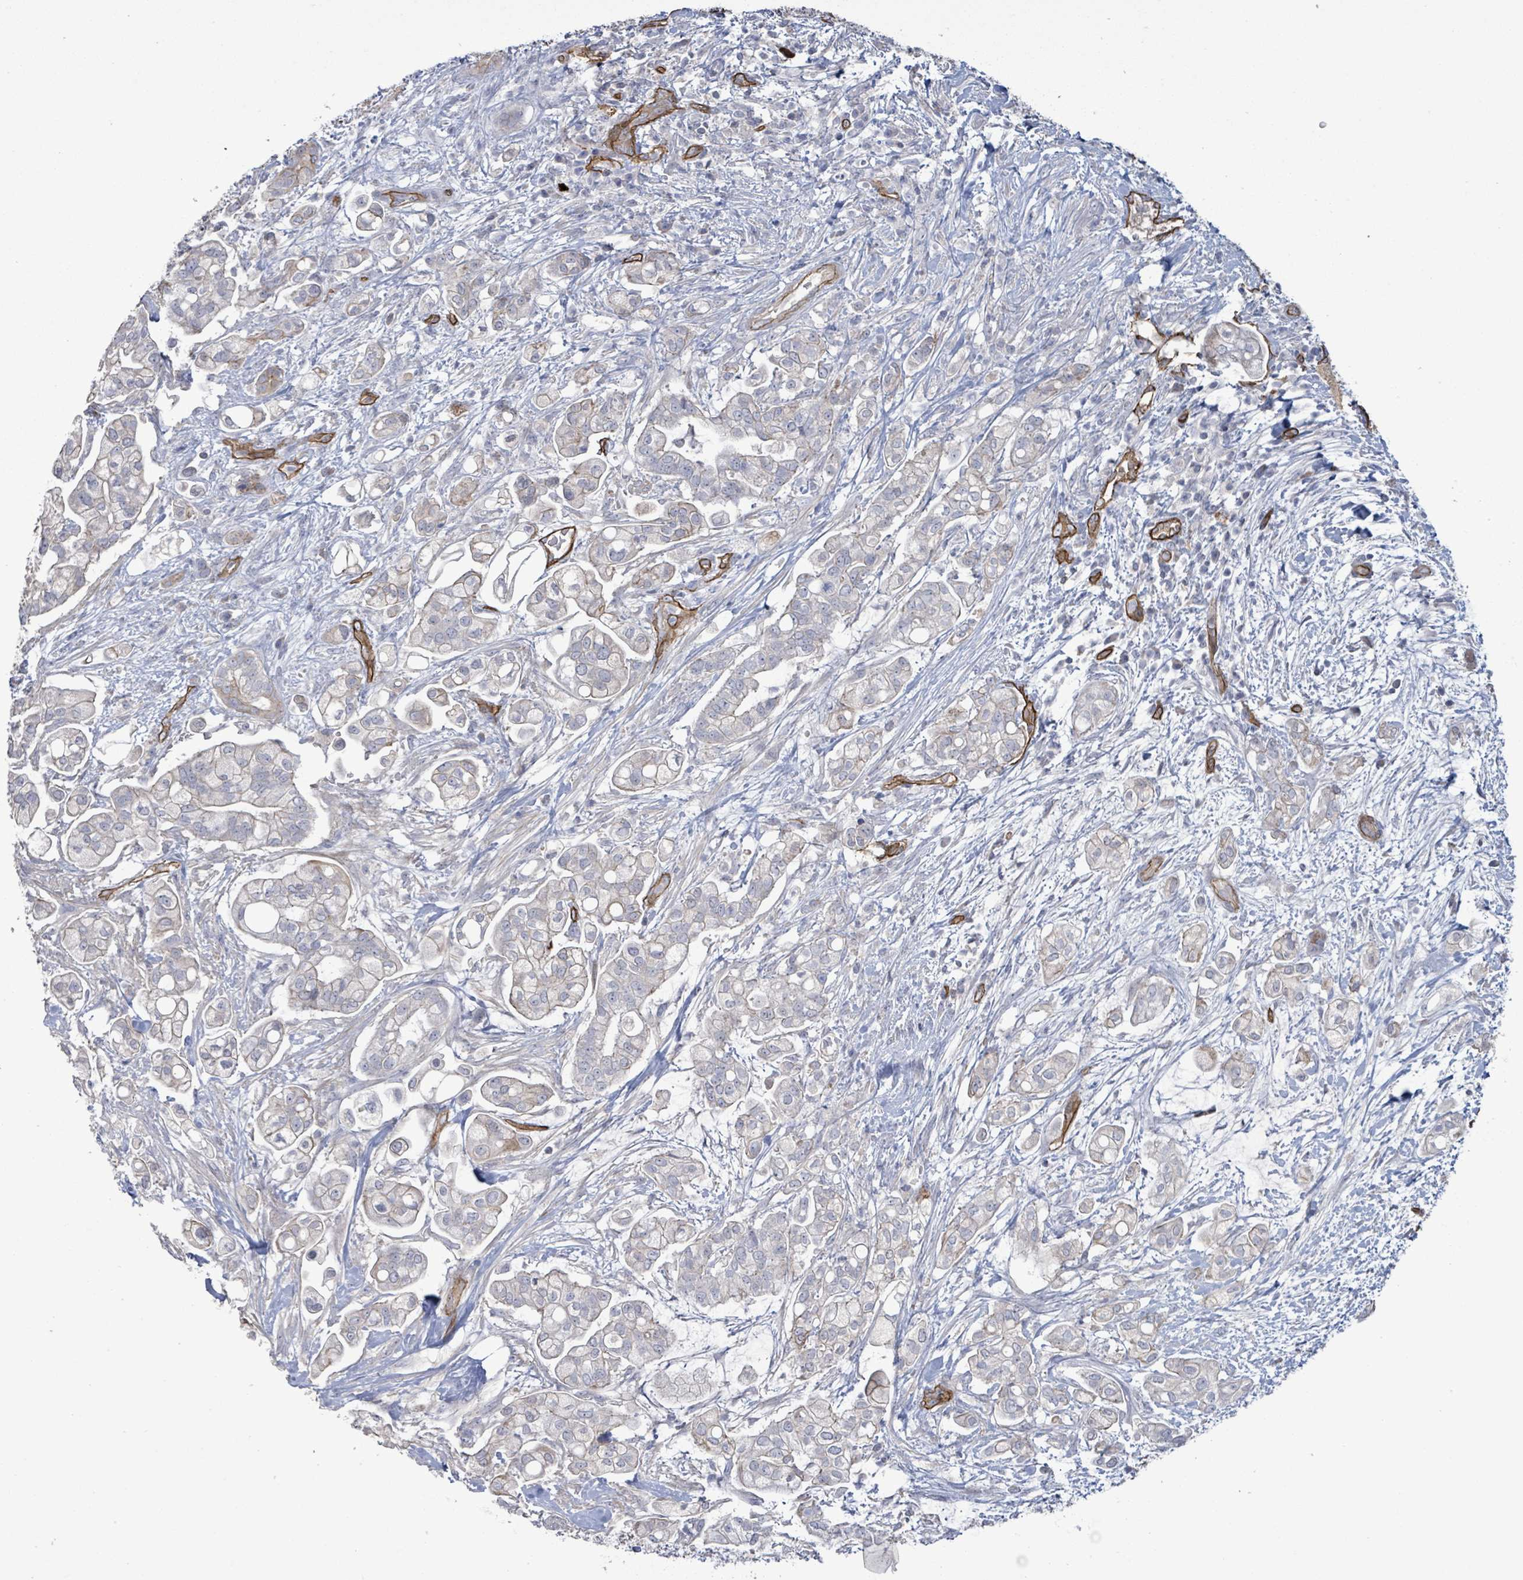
{"staining": {"intensity": "negative", "quantity": "none", "location": "none"}, "tissue": "pancreatic cancer", "cell_type": "Tumor cells", "image_type": "cancer", "snomed": [{"axis": "morphology", "description": "Adenocarcinoma, NOS"}, {"axis": "topography", "description": "Pancreas"}], "caption": "A histopathology image of human pancreatic cancer (adenocarcinoma) is negative for staining in tumor cells. (Stains: DAB immunohistochemistry with hematoxylin counter stain, Microscopy: brightfield microscopy at high magnification).", "gene": "KANK3", "patient": {"sex": "female", "age": 69}}